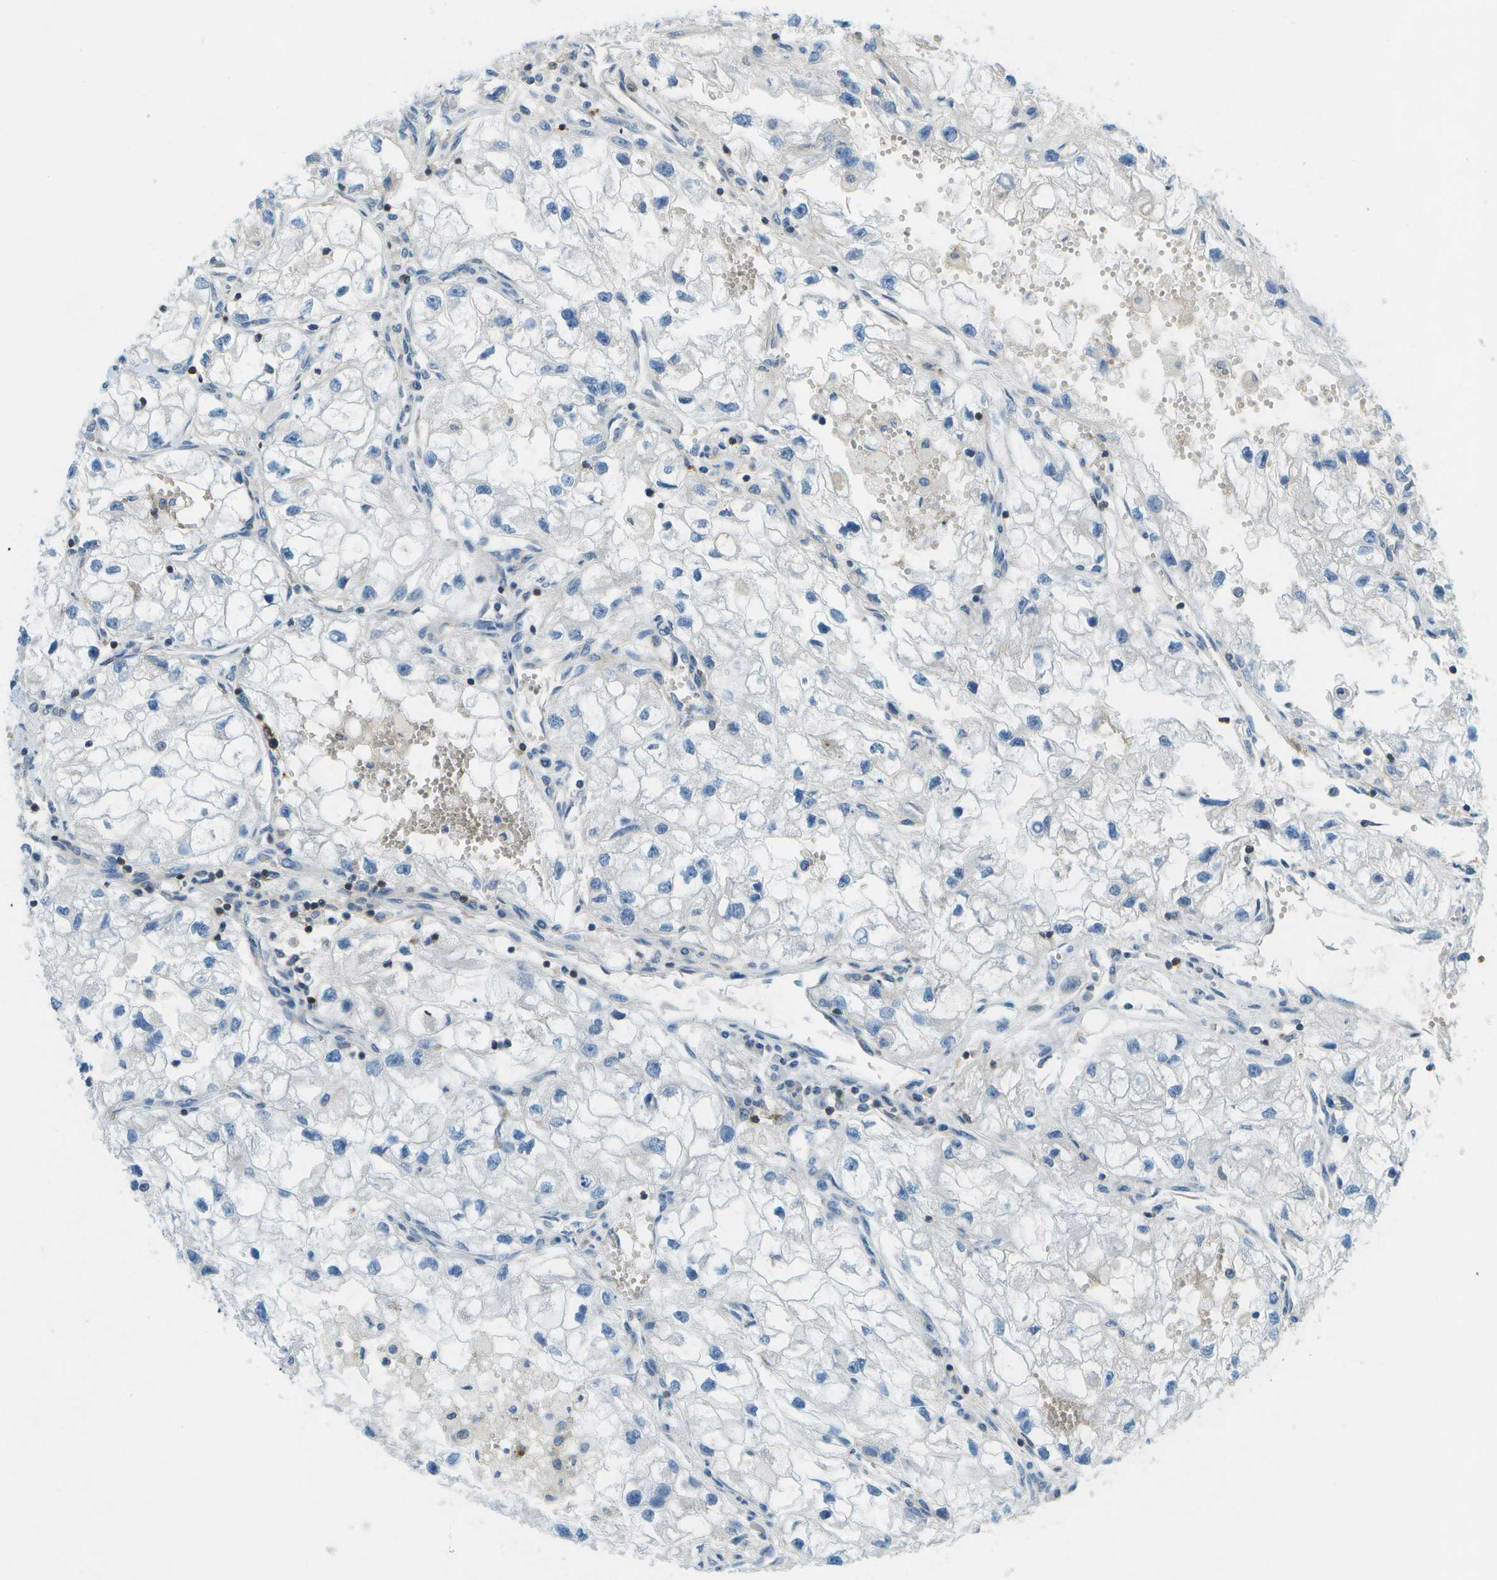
{"staining": {"intensity": "weak", "quantity": "<25%", "location": "cytoplasmic/membranous"}, "tissue": "renal cancer", "cell_type": "Tumor cells", "image_type": "cancer", "snomed": [{"axis": "morphology", "description": "Adenocarcinoma, NOS"}, {"axis": "topography", "description": "Kidney"}], "caption": "Immunohistochemistry (IHC) image of renal cancer stained for a protein (brown), which displays no positivity in tumor cells. (DAB immunohistochemistry (IHC) visualized using brightfield microscopy, high magnification).", "gene": "CTIF", "patient": {"sex": "female", "age": 70}}